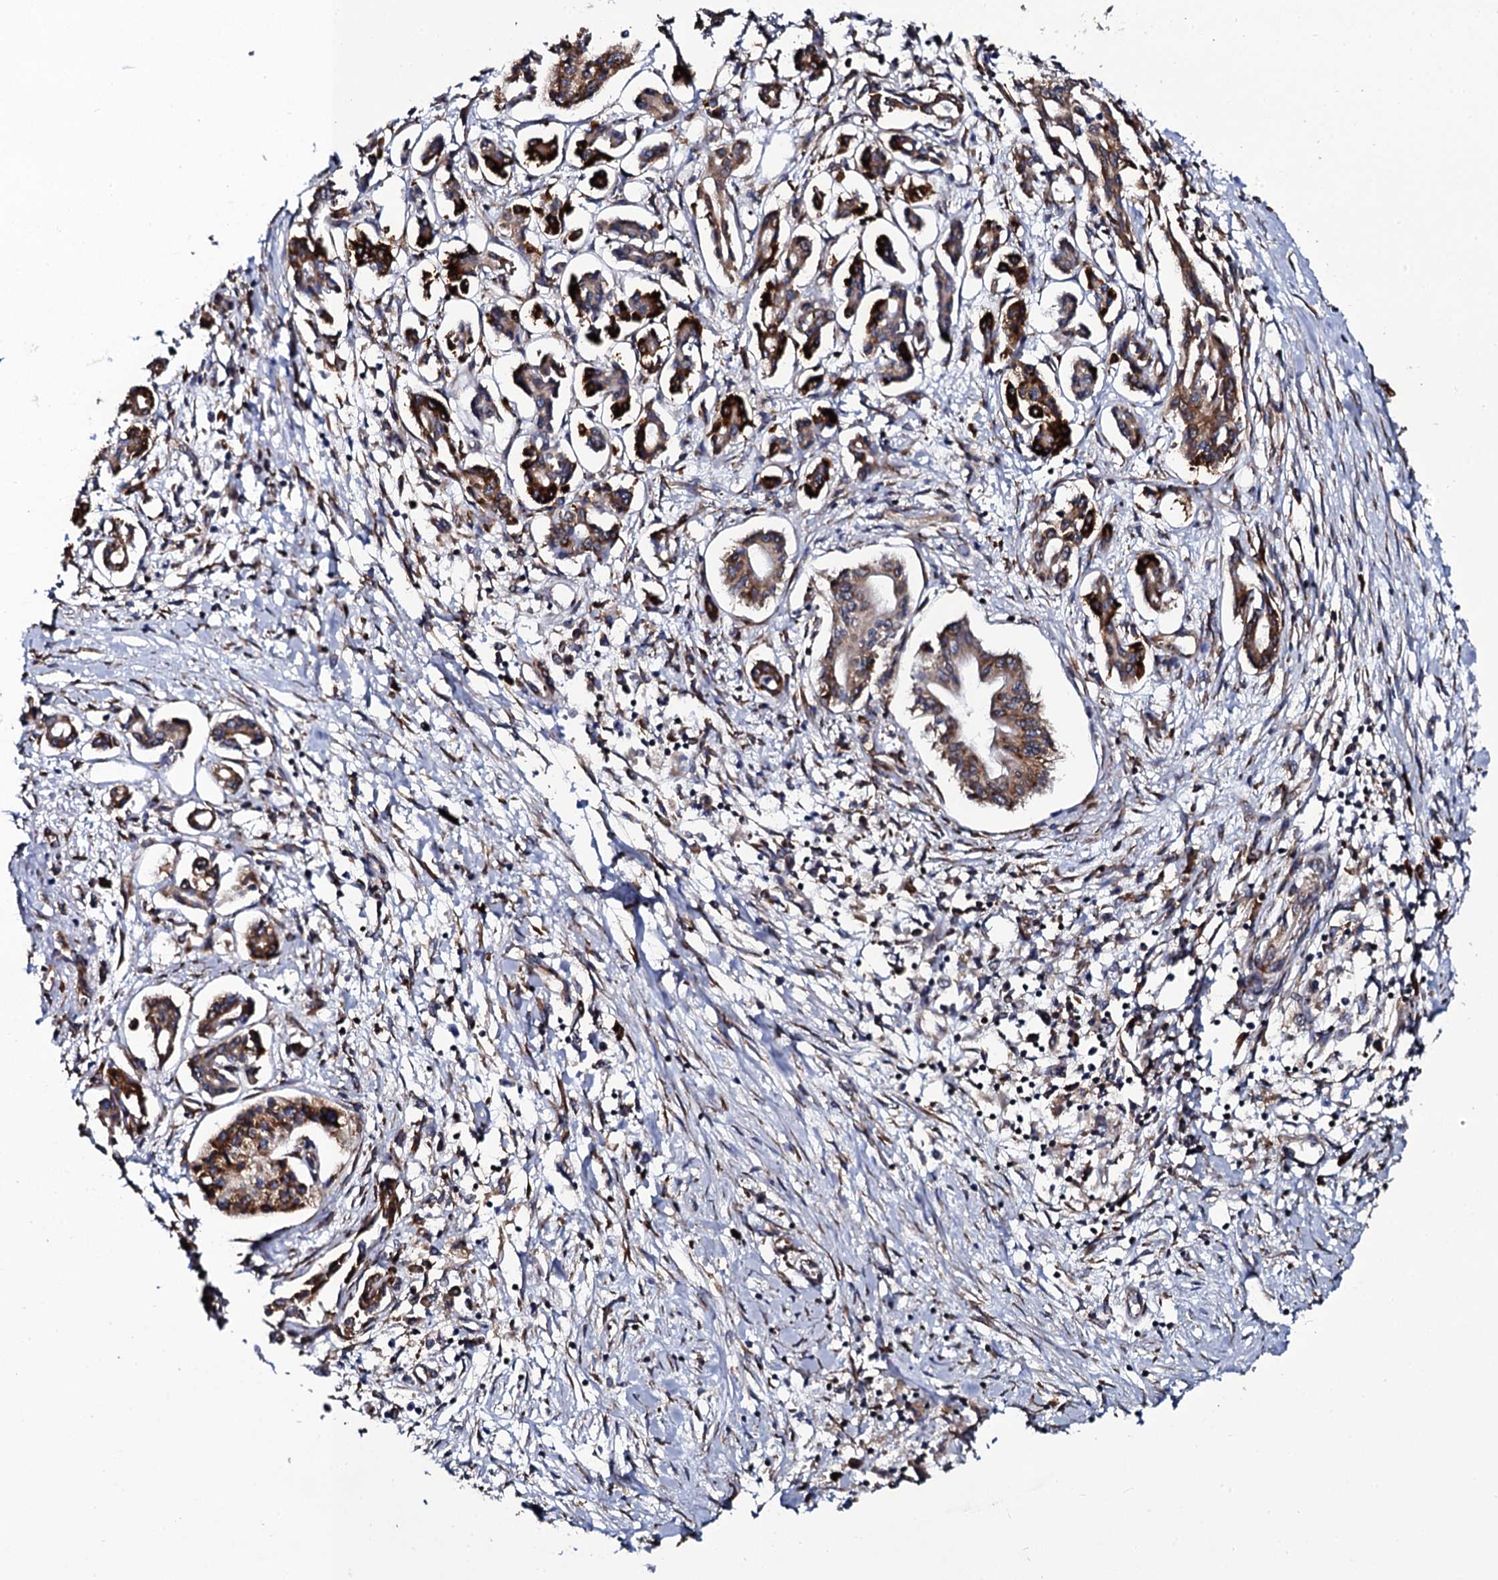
{"staining": {"intensity": "moderate", "quantity": ">75%", "location": "cytoplasmic/membranous"}, "tissue": "pancreatic cancer", "cell_type": "Tumor cells", "image_type": "cancer", "snomed": [{"axis": "morphology", "description": "Adenocarcinoma, NOS"}, {"axis": "topography", "description": "Pancreas"}], "caption": "Immunohistochemistry (DAB) staining of pancreatic cancer shows moderate cytoplasmic/membranous protein staining in approximately >75% of tumor cells.", "gene": "SPTY2D1", "patient": {"sex": "female", "age": 50}}